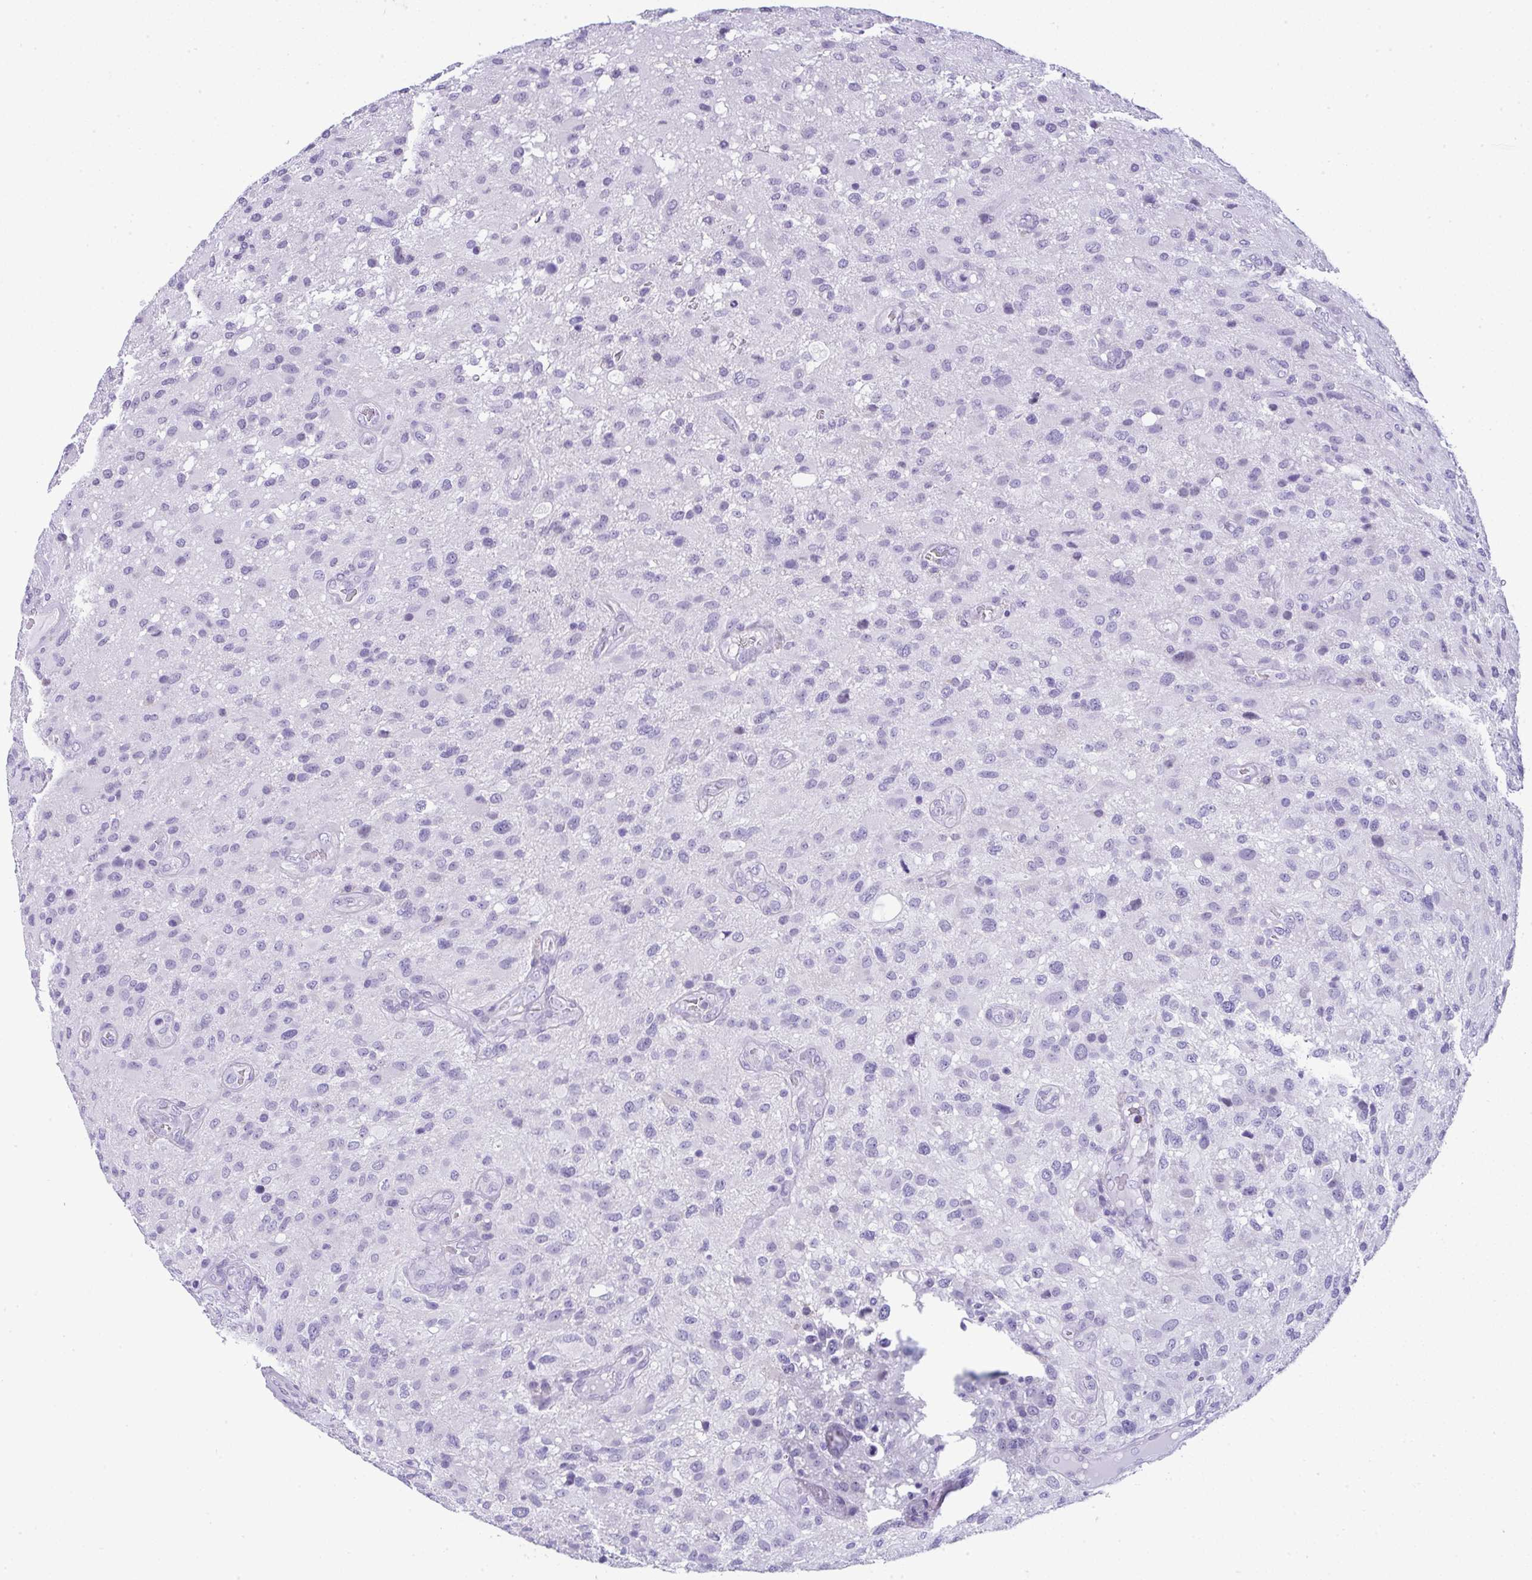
{"staining": {"intensity": "negative", "quantity": "none", "location": "none"}, "tissue": "glioma", "cell_type": "Tumor cells", "image_type": "cancer", "snomed": [{"axis": "morphology", "description": "Glioma, malignant, High grade"}, {"axis": "topography", "description": "Brain"}], "caption": "Tumor cells show no significant positivity in malignant glioma (high-grade).", "gene": "RNF183", "patient": {"sex": "male", "age": 53}}